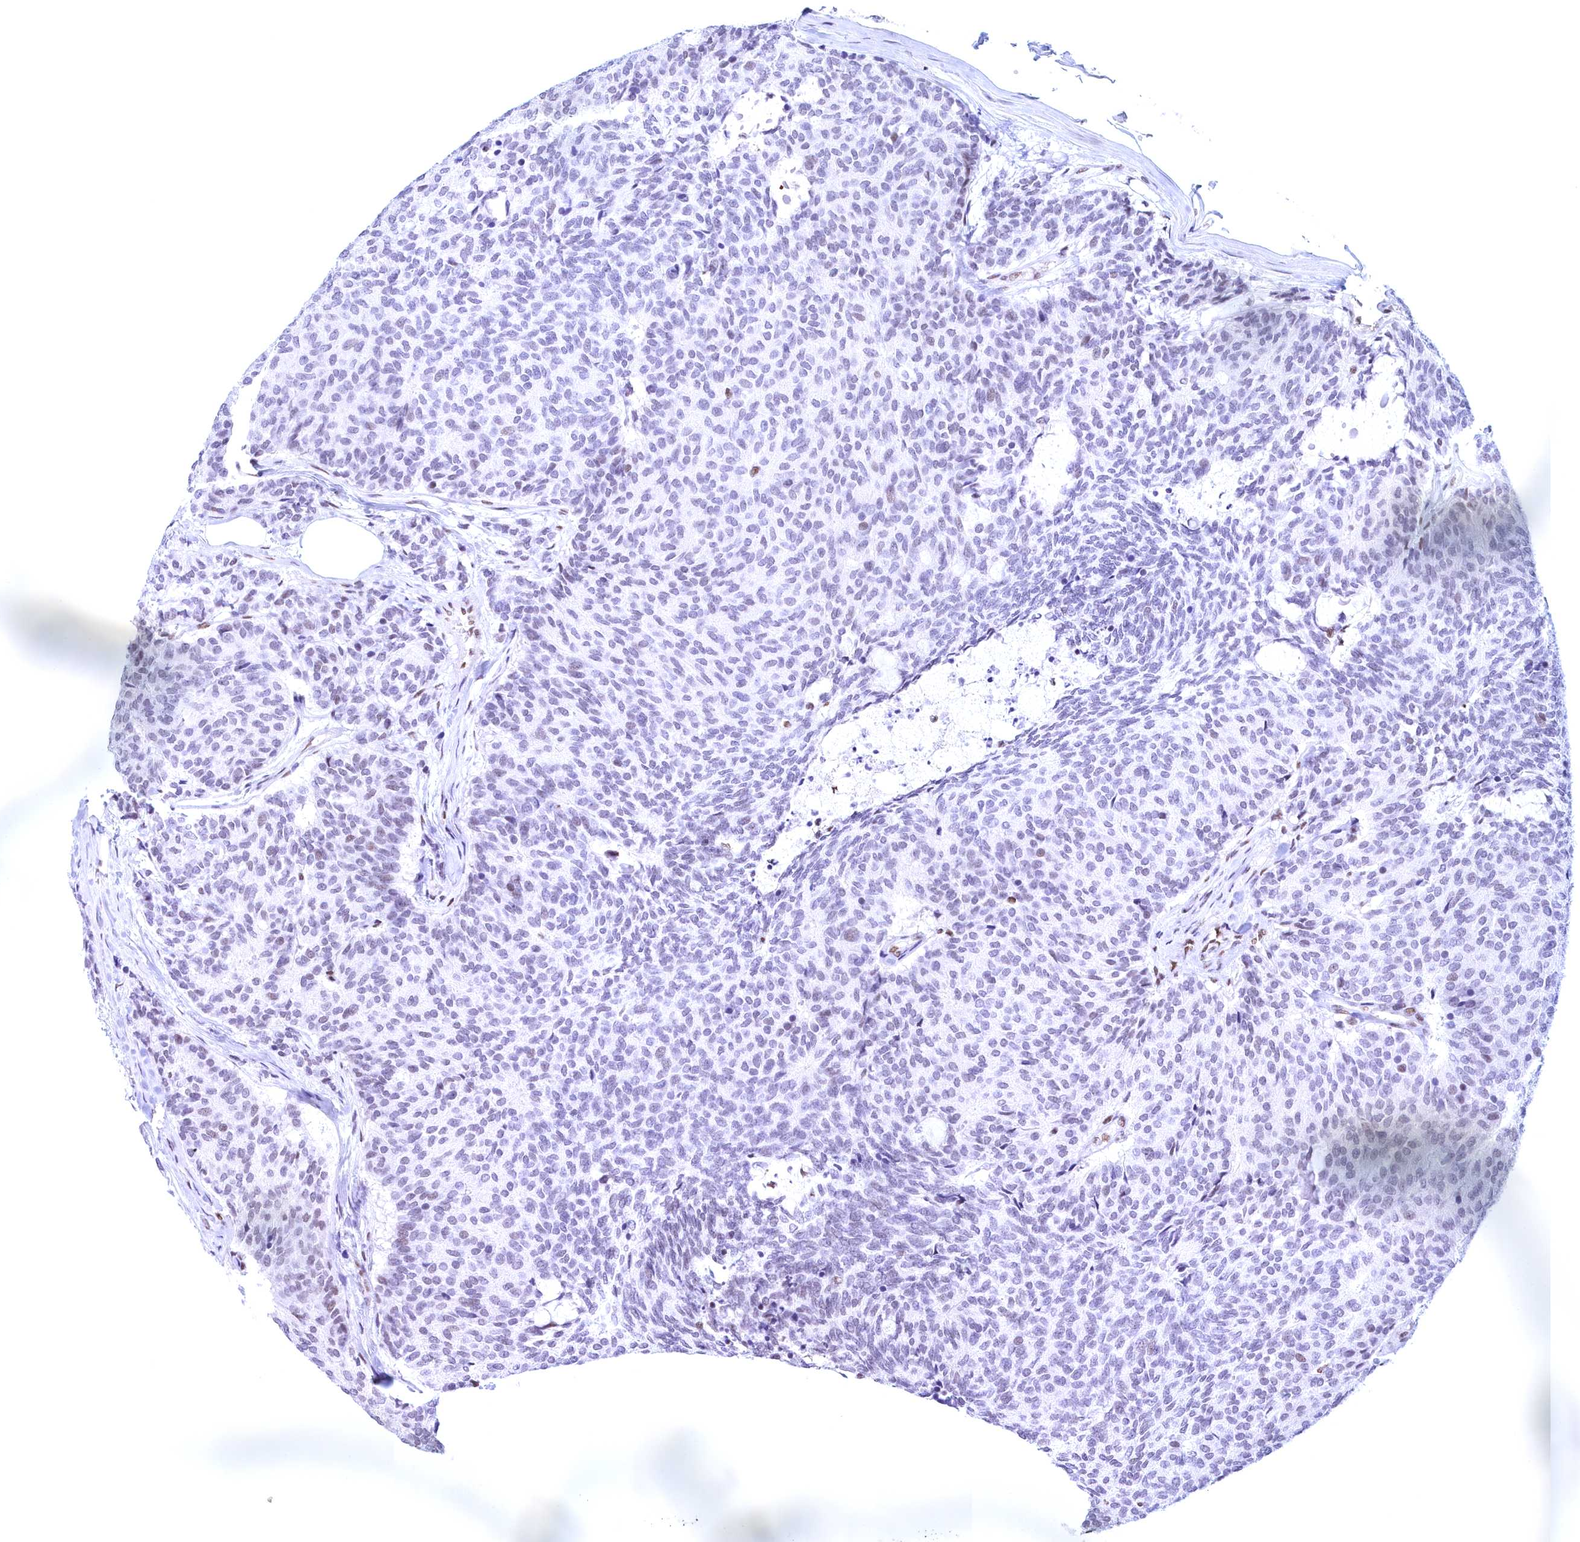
{"staining": {"intensity": "negative", "quantity": "none", "location": "none"}, "tissue": "carcinoid", "cell_type": "Tumor cells", "image_type": "cancer", "snomed": [{"axis": "morphology", "description": "Carcinoid, malignant, NOS"}, {"axis": "topography", "description": "Pancreas"}], "caption": "Immunohistochemical staining of human carcinoid shows no significant positivity in tumor cells. Nuclei are stained in blue.", "gene": "CDC26", "patient": {"sex": "female", "age": 54}}